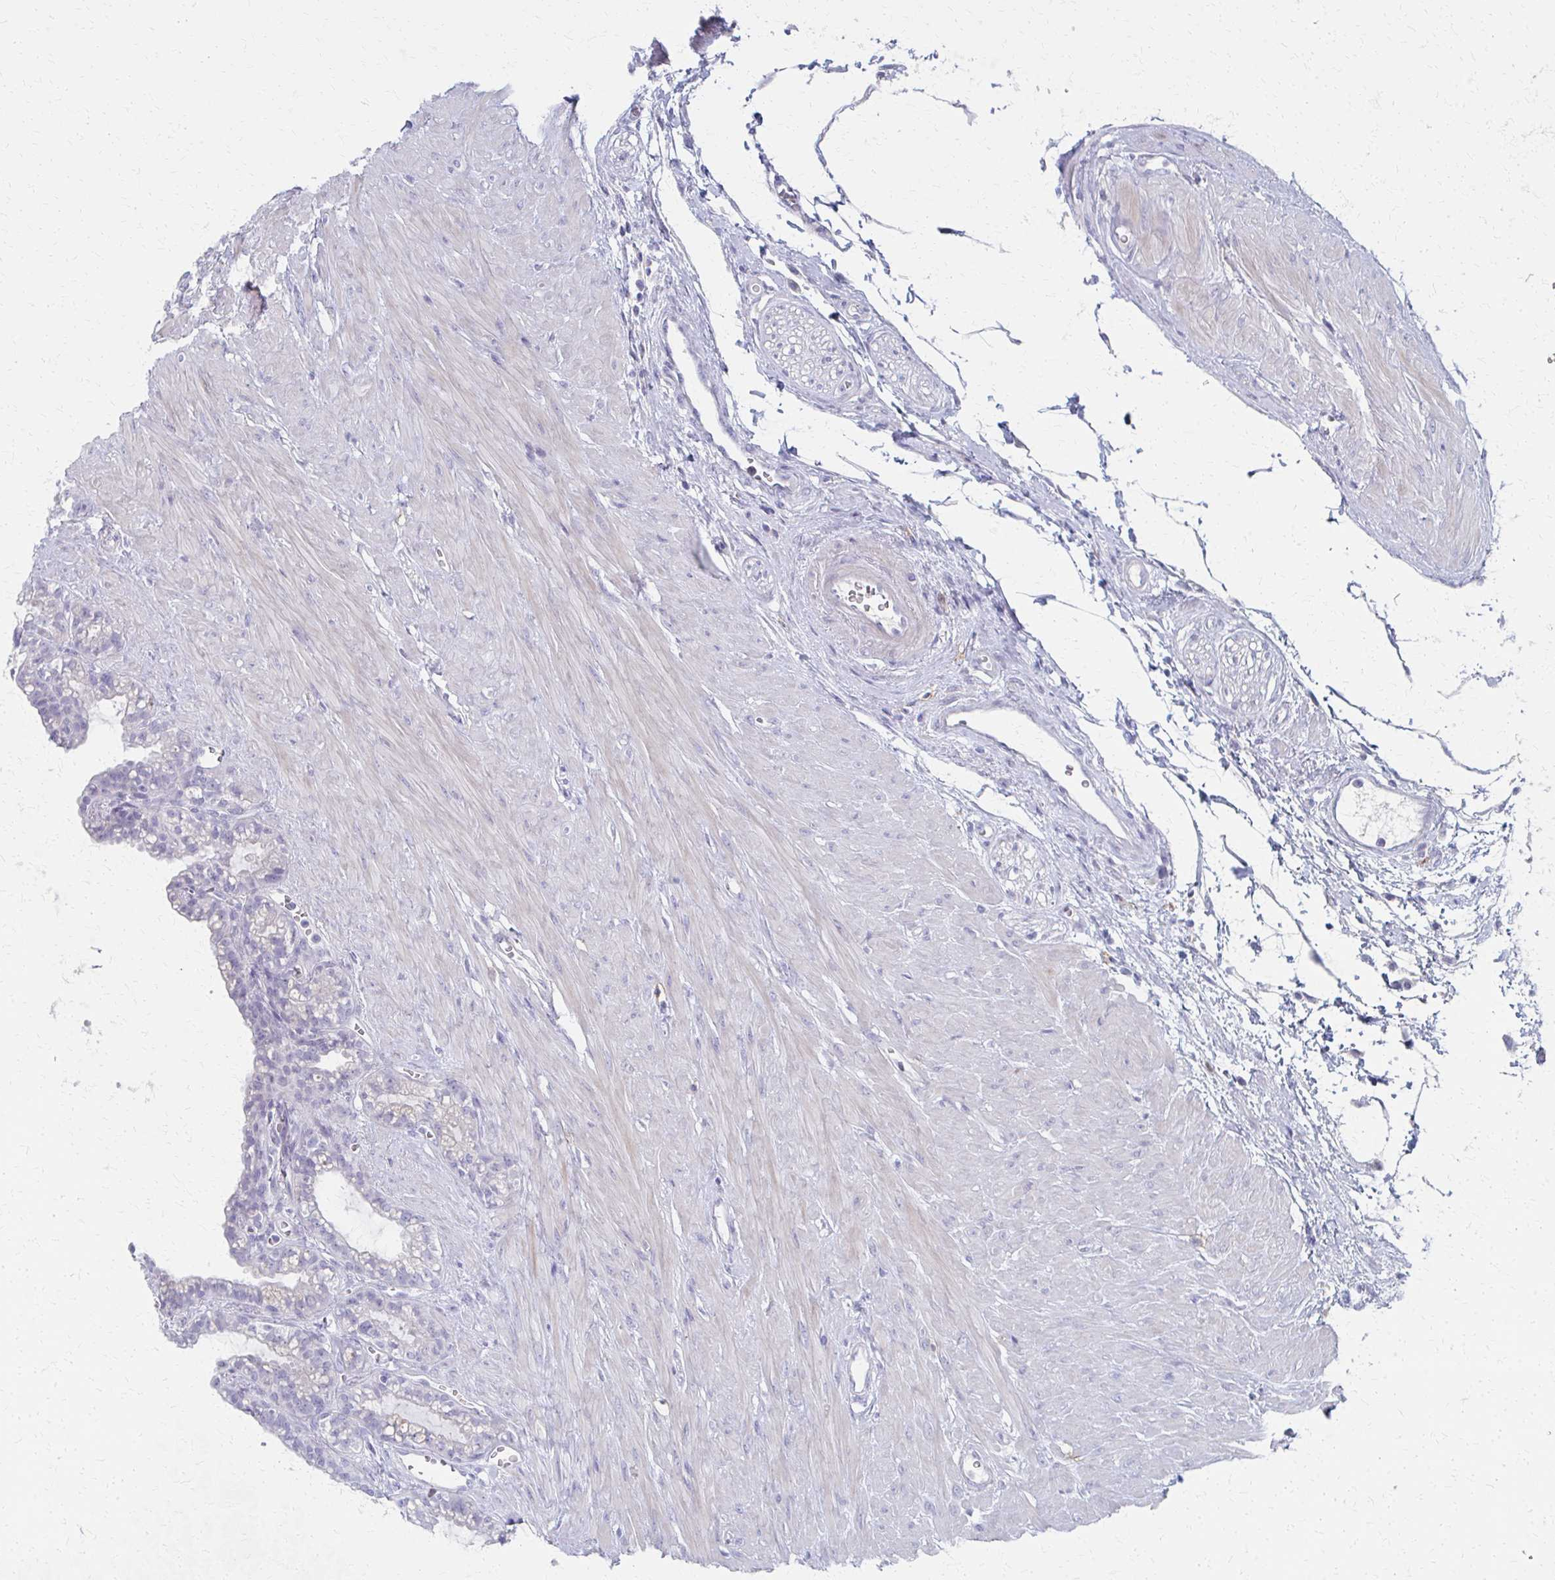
{"staining": {"intensity": "negative", "quantity": "none", "location": "none"}, "tissue": "seminal vesicle", "cell_type": "Glandular cells", "image_type": "normal", "snomed": [{"axis": "morphology", "description": "Normal tissue, NOS"}, {"axis": "topography", "description": "Seminal veicle"}], "caption": "Seminal vesicle stained for a protein using IHC exhibits no expression glandular cells.", "gene": "MS4A2", "patient": {"sex": "male", "age": 76}}